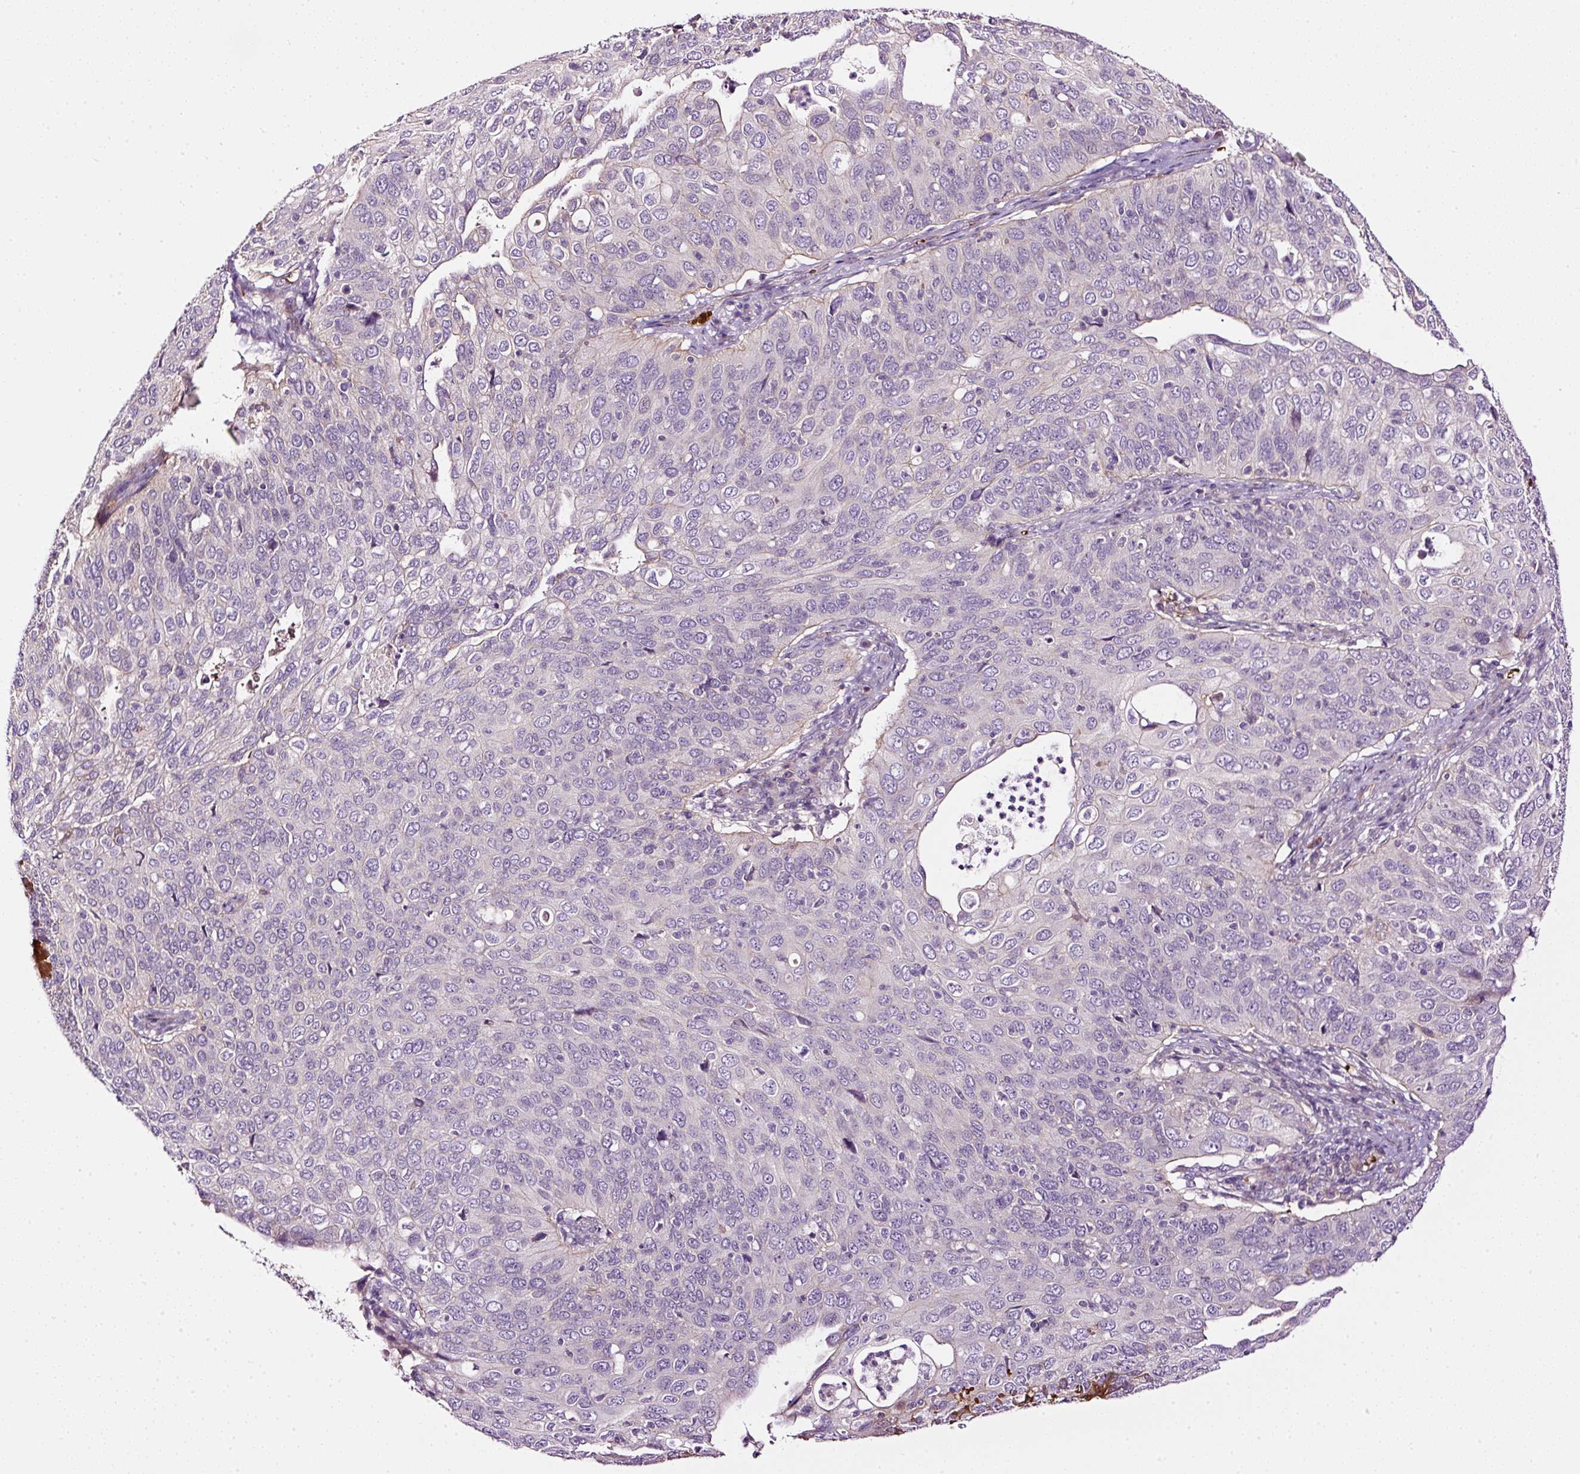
{"staining": {"intensity": "negative", "quantity": "none", "location": "none"}, "tissue": "cervical cancer", "cell_type": "Tumor cells", "image_type": "cancer", "snomed": [{"axis": "morphology", "description": "Squamous cell carcinoma, NOS"}, {"axis": "topography", "description": "Cervix"}], "caption": "Tumor cells are negative for protein expression in human cervical squamous cell carcinoma. (Stains: DAB immunohistochemistry (IHC) with hematoxylin counter stain, Microscopy: brightfield microscopy at high magnification).", "gene": "USHBP1", "patient": {"sex": "female", "age": 36}}